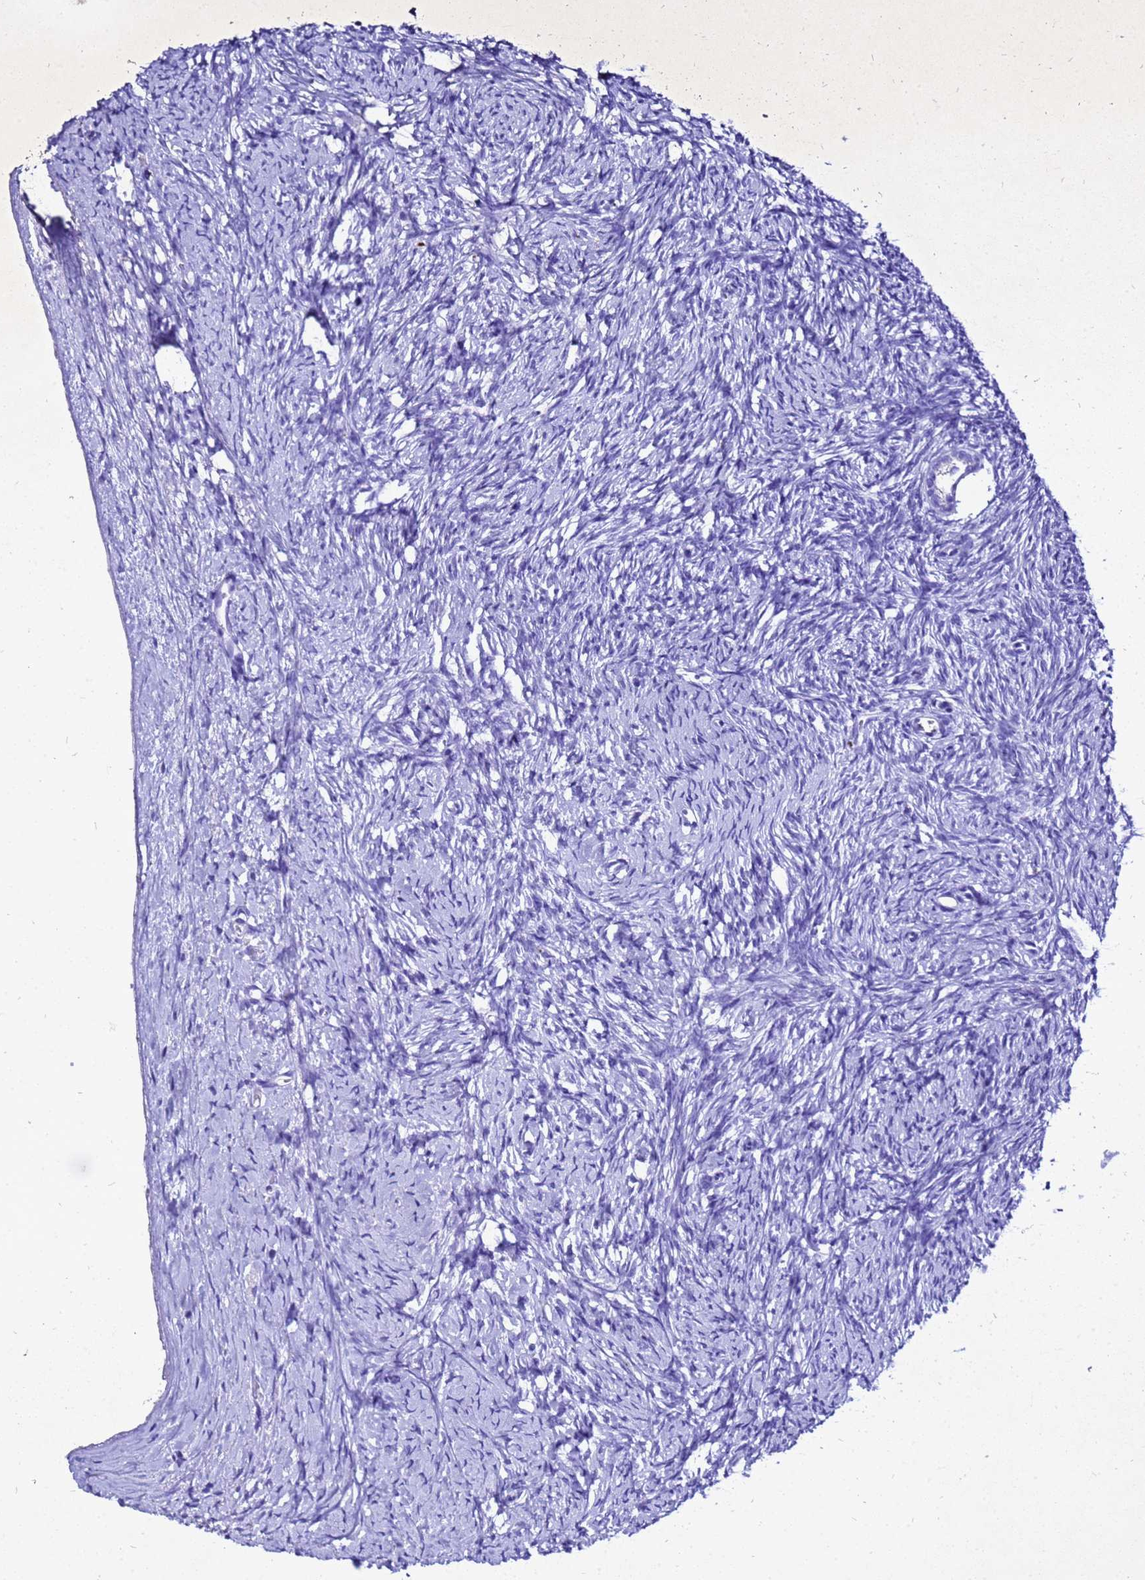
{"staining": {"intensity": "negative", "quantity": "none", "location": "none"}, "tissue": "ovary", "cell_type": "Follicle cells", "image_type": "normal", "snomed": [{"axis": "morphology", "description": "Normal tissue, NOS"}, {"axis": "morphology", "description": "Developmental malformation"}, {"axis": "topography", "description": "Ovary"}], "caption": "The histopathology image displays no significant positivity in follicle cells of ovary.", "gene": "LIPF", "patient": {"sex": "female", "age": 39}}